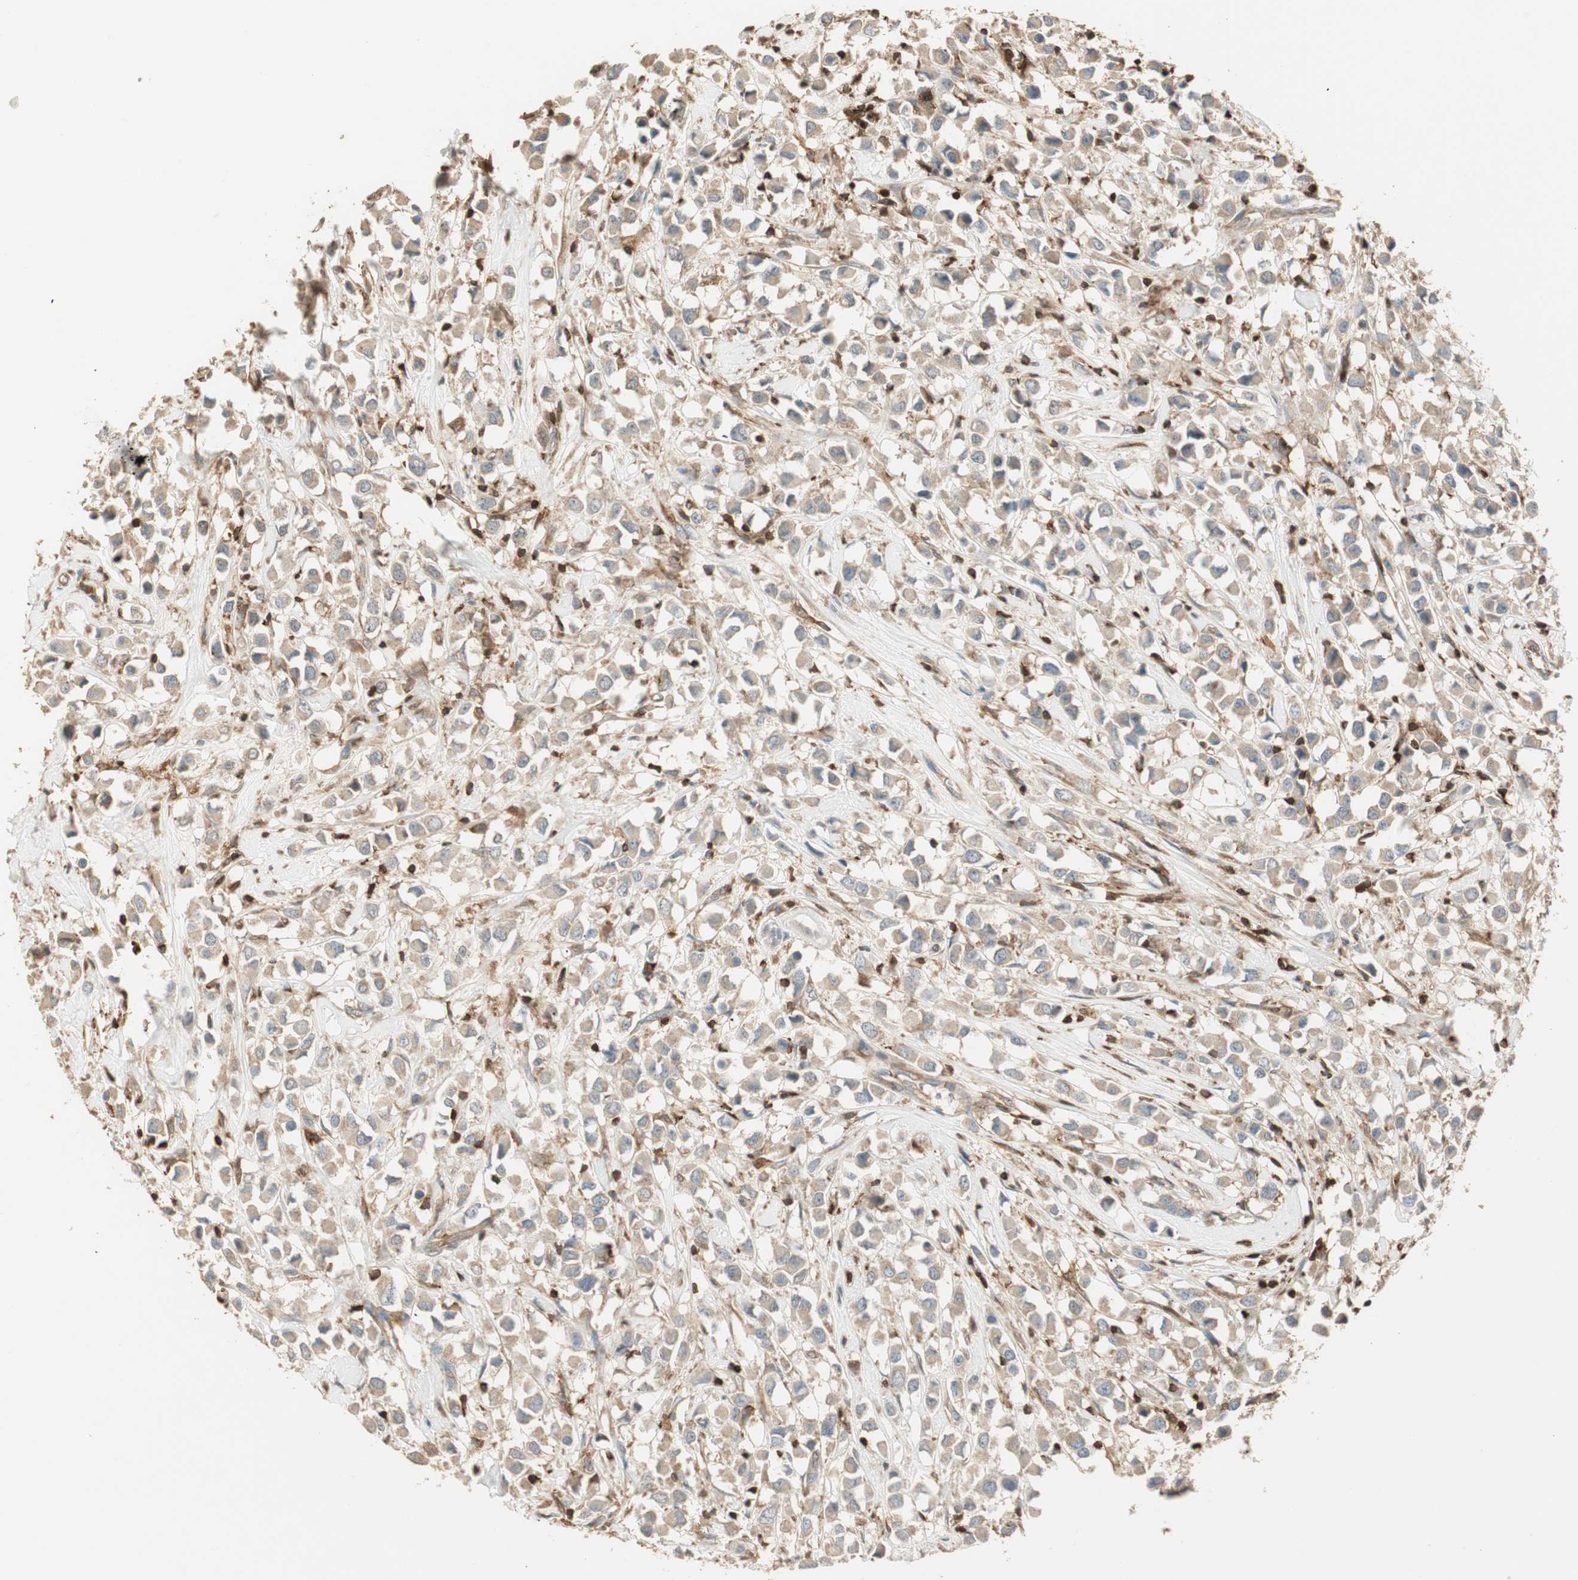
{"staining": {"intensity": "weak", "quantity": ">75%", "location": "cytoplasmic/membranous"}, "tissue": "breast cancer", "cell_type": "Tumor cells", "image_type": "cancer", "snomed": [{"axis": "morphology", "description": "Duct carcinoma"}, {"axis": "topography", "description": "Breast"}], "caption": "Immunohistochemical staining of human breast cancer (infiltrating ductal carcinoma) exhibits weak cytoplasmic/membranous protein expression in about >75% of tumor cells.", "gene": "CRLF3", "patient": {"sex": "female", "age": 61}}